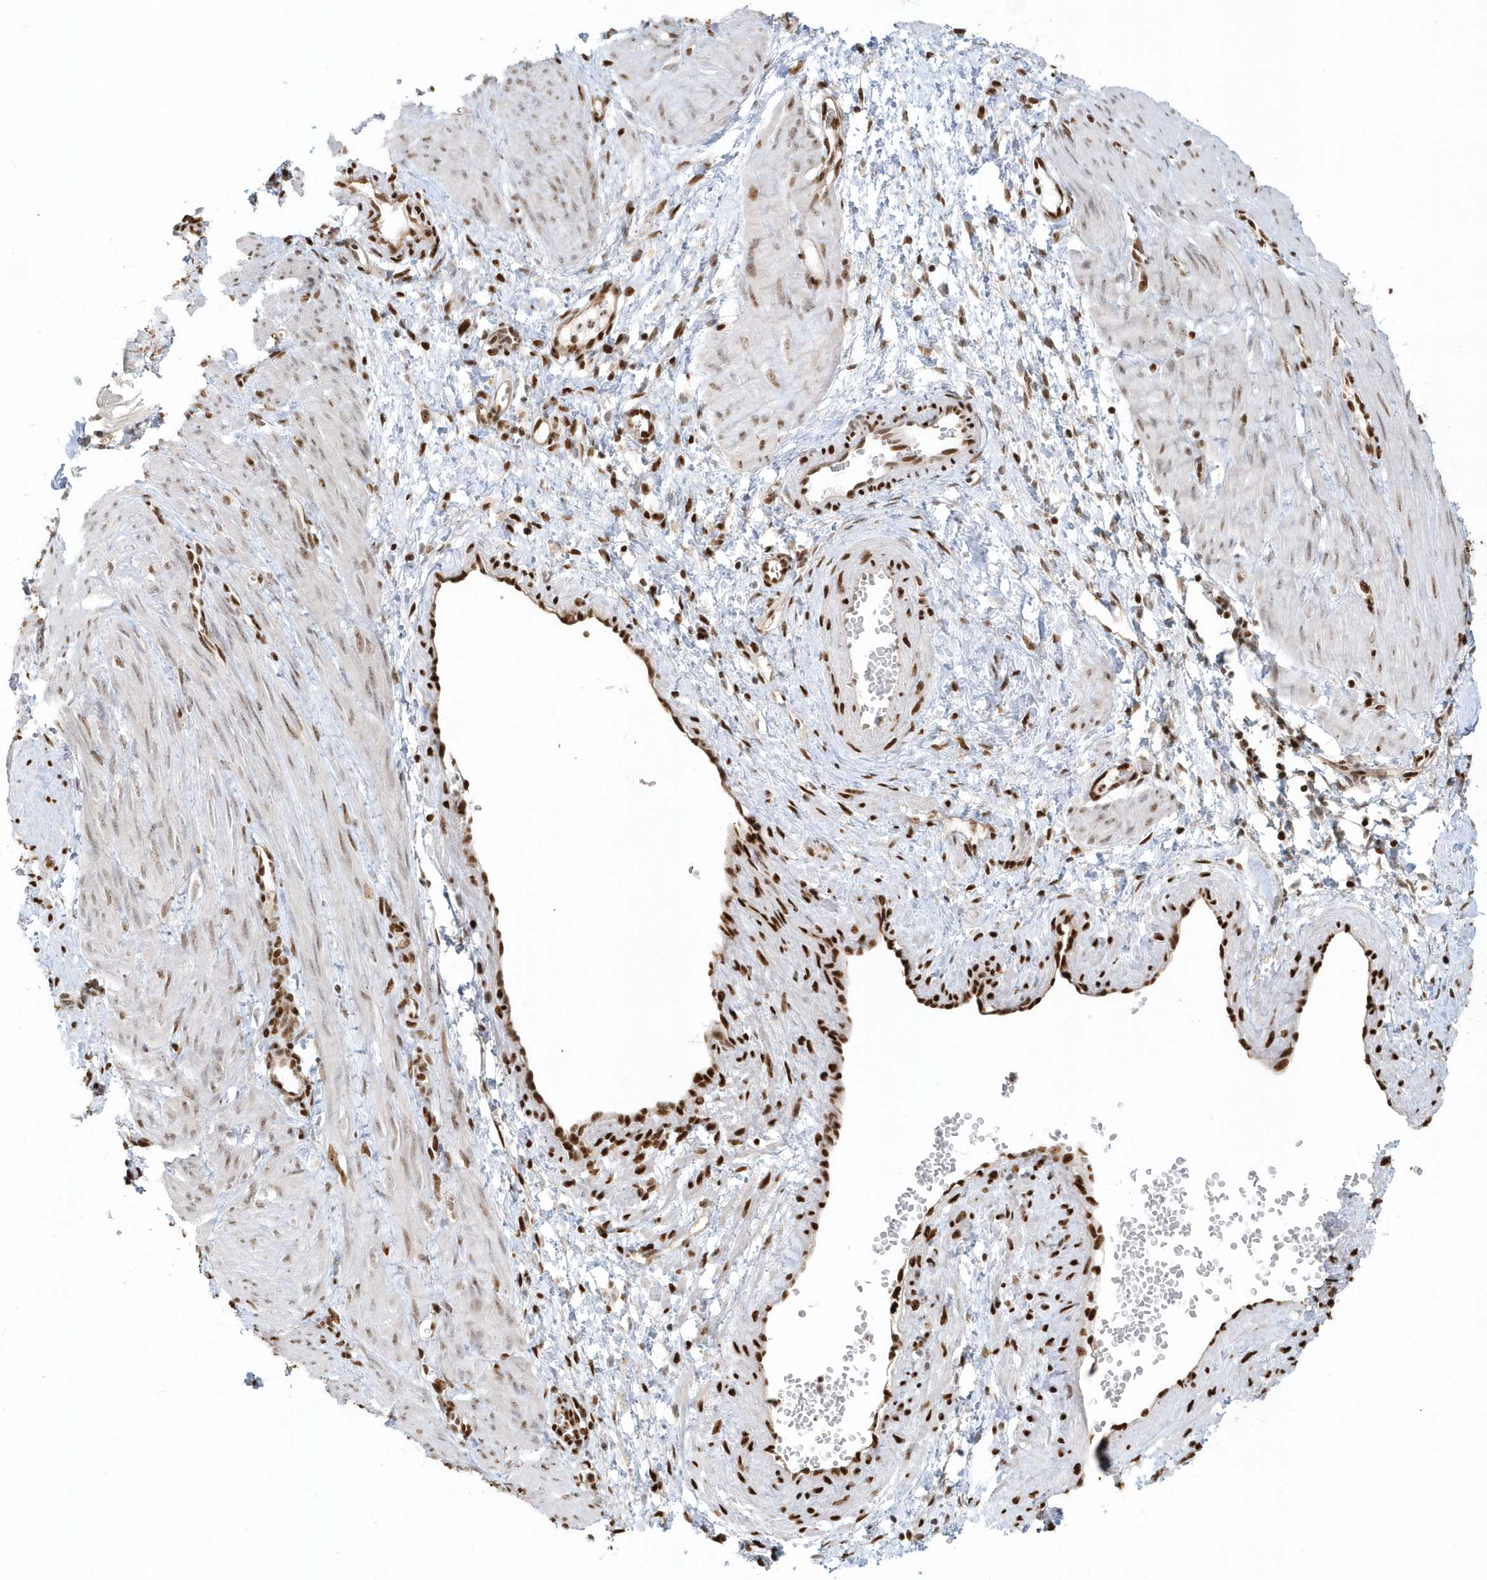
{"staining": {"intensity": "moderate", "quantity": "25%-75%", "location": "nuclear"}, "tissue": "smooth muscle", "cell_type": "Smooth muscle cells", "image_type": "normal", "snomed": [{"axis": "morphology", "description": "Normal tissue, NOS"}, {"axis": "topography", "description": "Endometrium"}], "caption": "Protein staining of unremarkable smooth muscle reveals moderate nuclear positivity in about 25%-75% of smooth muscle cells.", "gene": "SUMO2", "patient": {"sex": "female", "age": 33}}